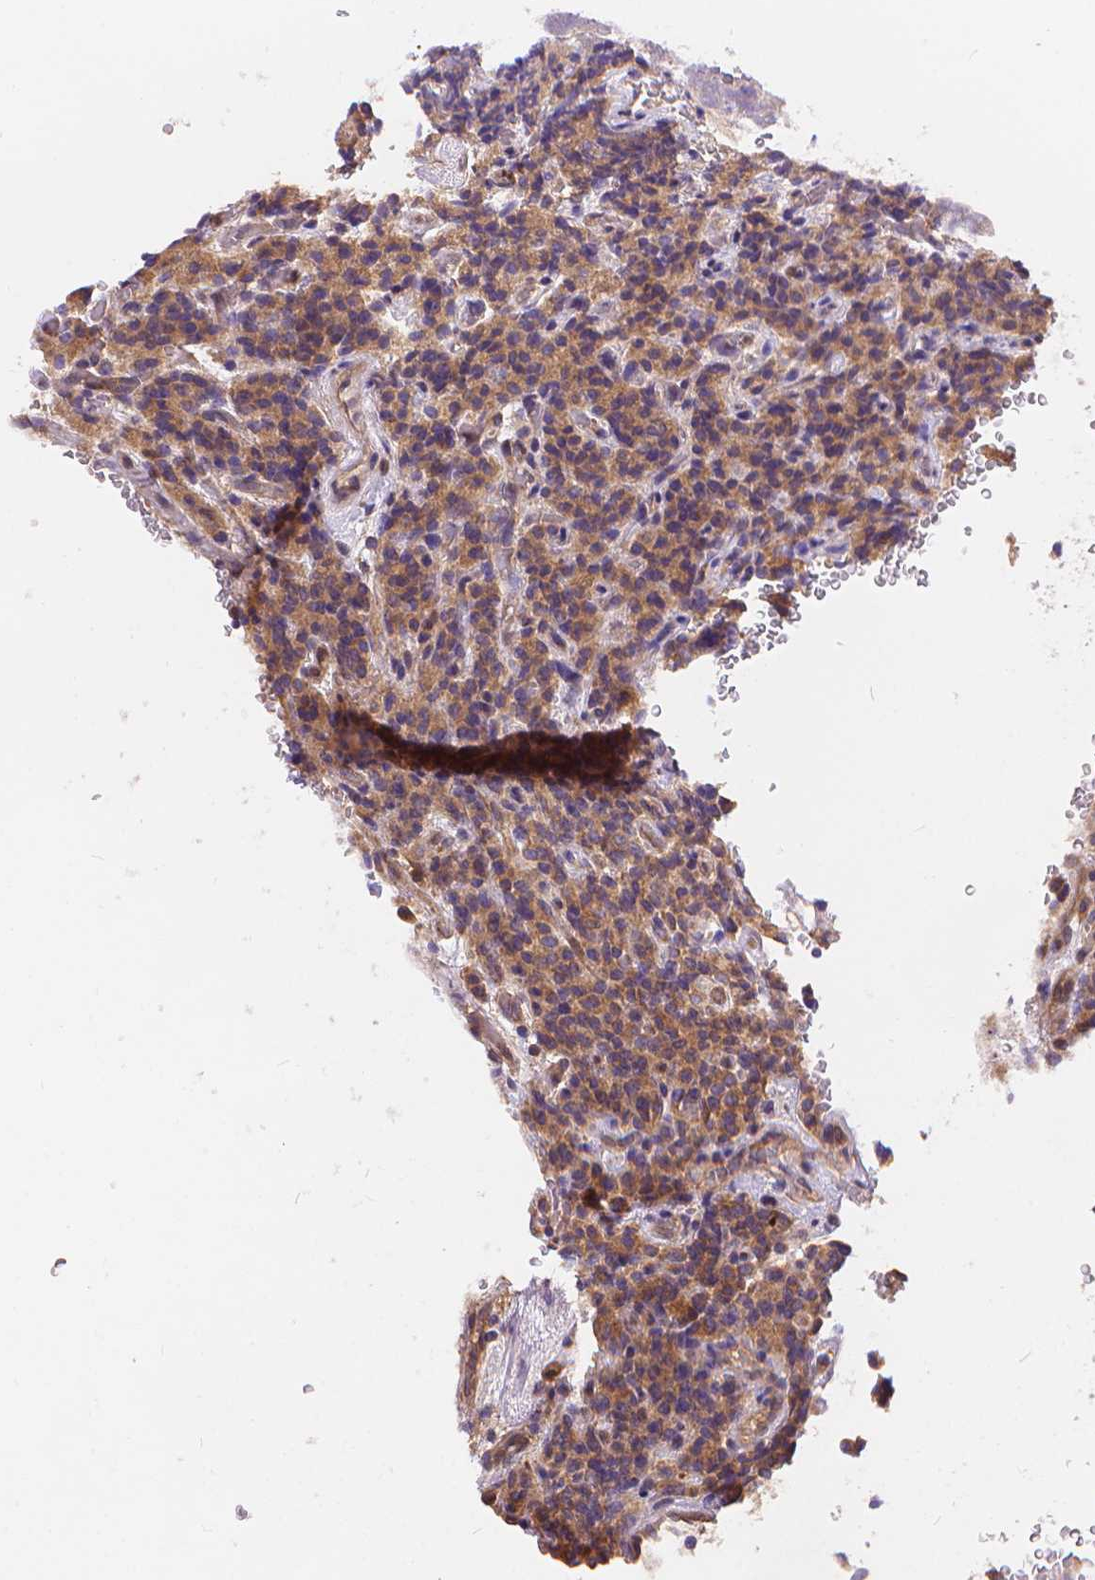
{"staining": {"intensity": "weak", "quantity": ">75%", "location": "cytoplasmic/membranous"}, "tissue": "carcinoid", "cell_type": "Tumor cells", "image_type": "cancer", "snomed": [{"axis": "morphology", "description": "Carcinoid, malignant, NOS"}, {"axis": "topography", "description": "Pancreas"}], "caption": "A brown stain shows weak cytoplasmic/membranous positivity of a protein in human malignant carcinoid tumor cells. Using DAB (brown) and hematoxylin (blue) stains, captured at high magnification using brightfield microscopy.", "gene": "ARAP1", "patient": {"sex": "male", "age": 36}}